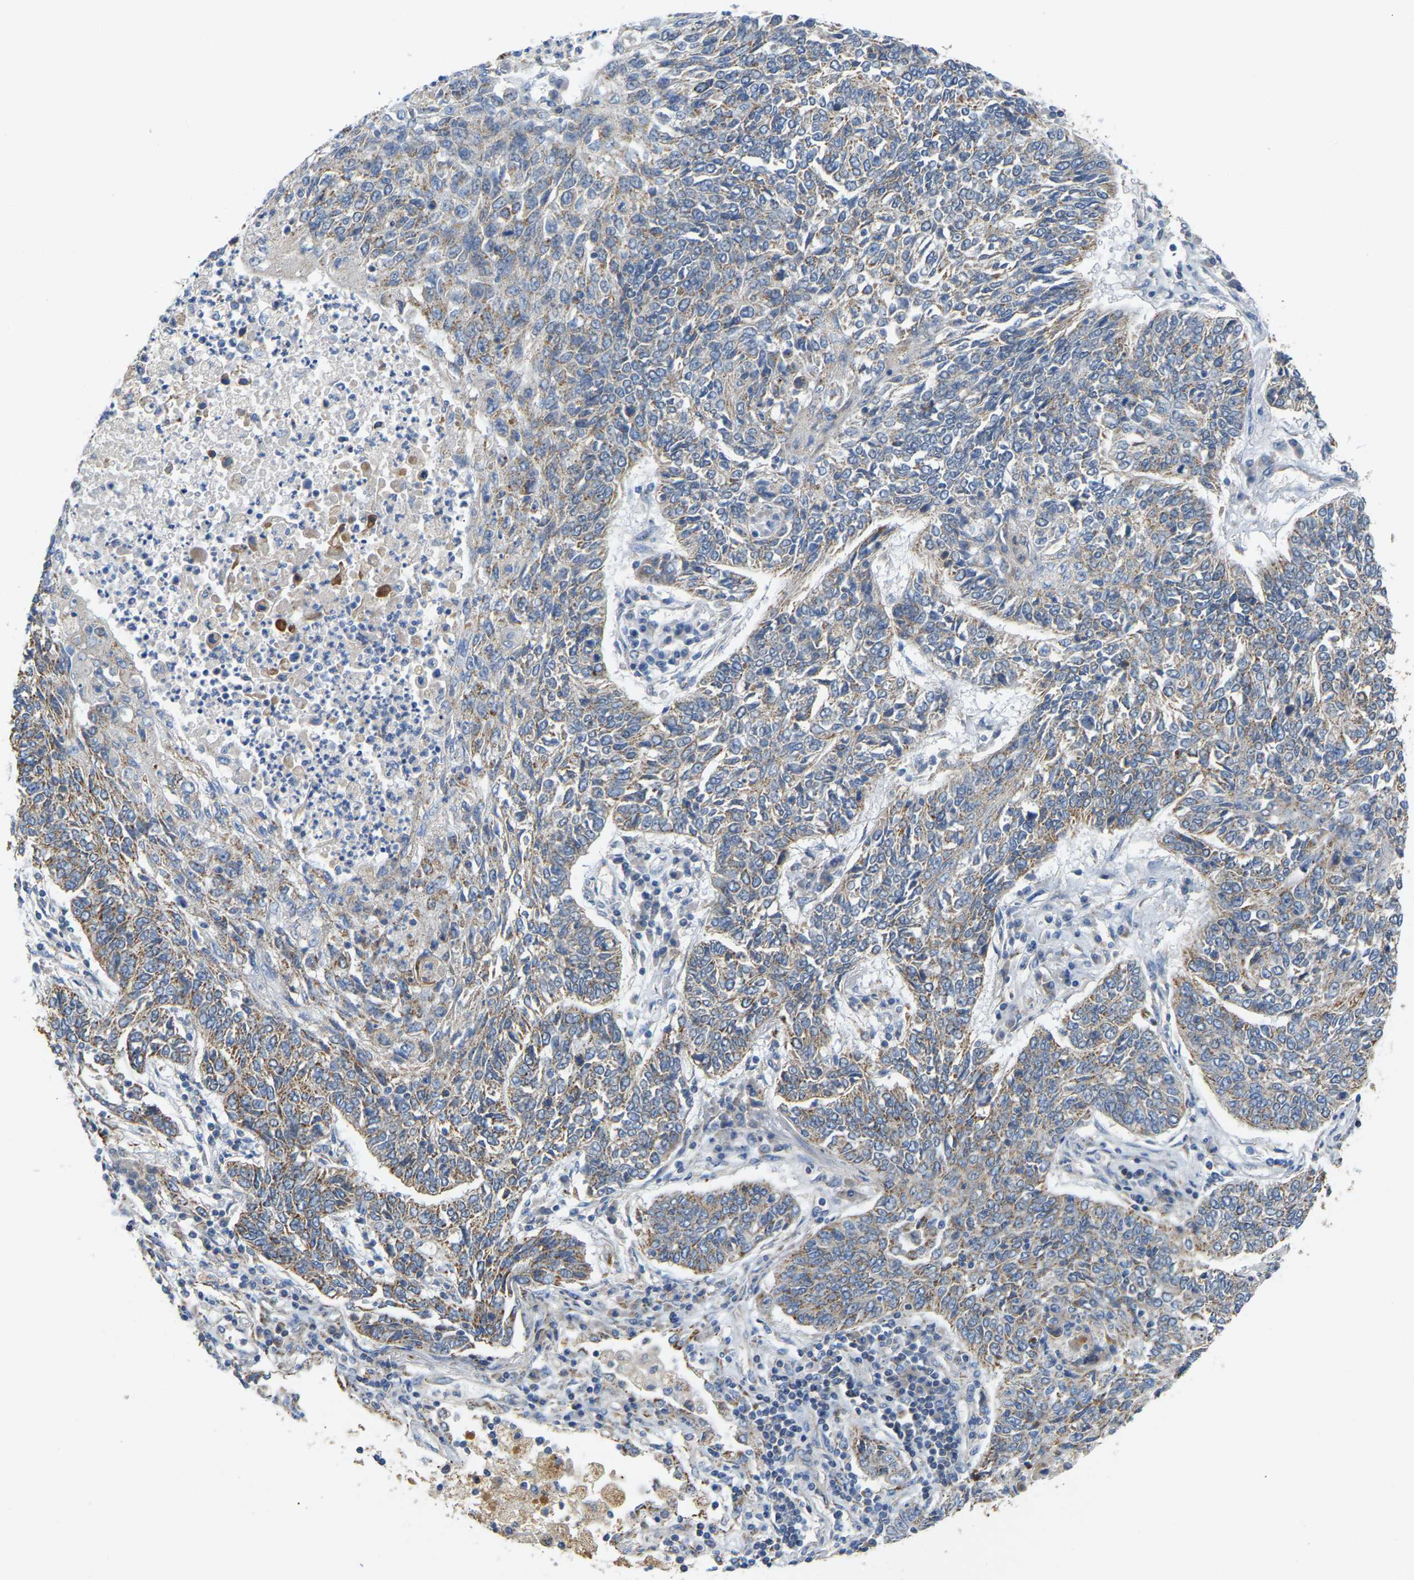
{"staining": {"intensity": "weak", "quantity": "25%-75%", "location": "cytoplasmic/membranous"}, "tissue": "lung cancer", "cell_type": "Tumor cells", "image_type": "cancer", "snomed": [{"axis": "morphology", "description": "Normal tissue, NOS"}, {"axis": "morphology", "description": "Squamous cell carcinoma, NOS"}, {"axis": "topography", "description": "Cartilage tissue"}, {"axis": "topography", "description": "Bronchus"}, {"axis": "topography", "description": "Lung"}], "caption": "High-power microscopy captured an immunohistochemistry (IHC) image of lung cancer (squamous cell carcinoma), revealing weak cytoplasmic/membranous expression in approximately 25%-75% of tumor cells.", "gene": "HIBADH", "patient": {"sex": "female", "age": 49}}